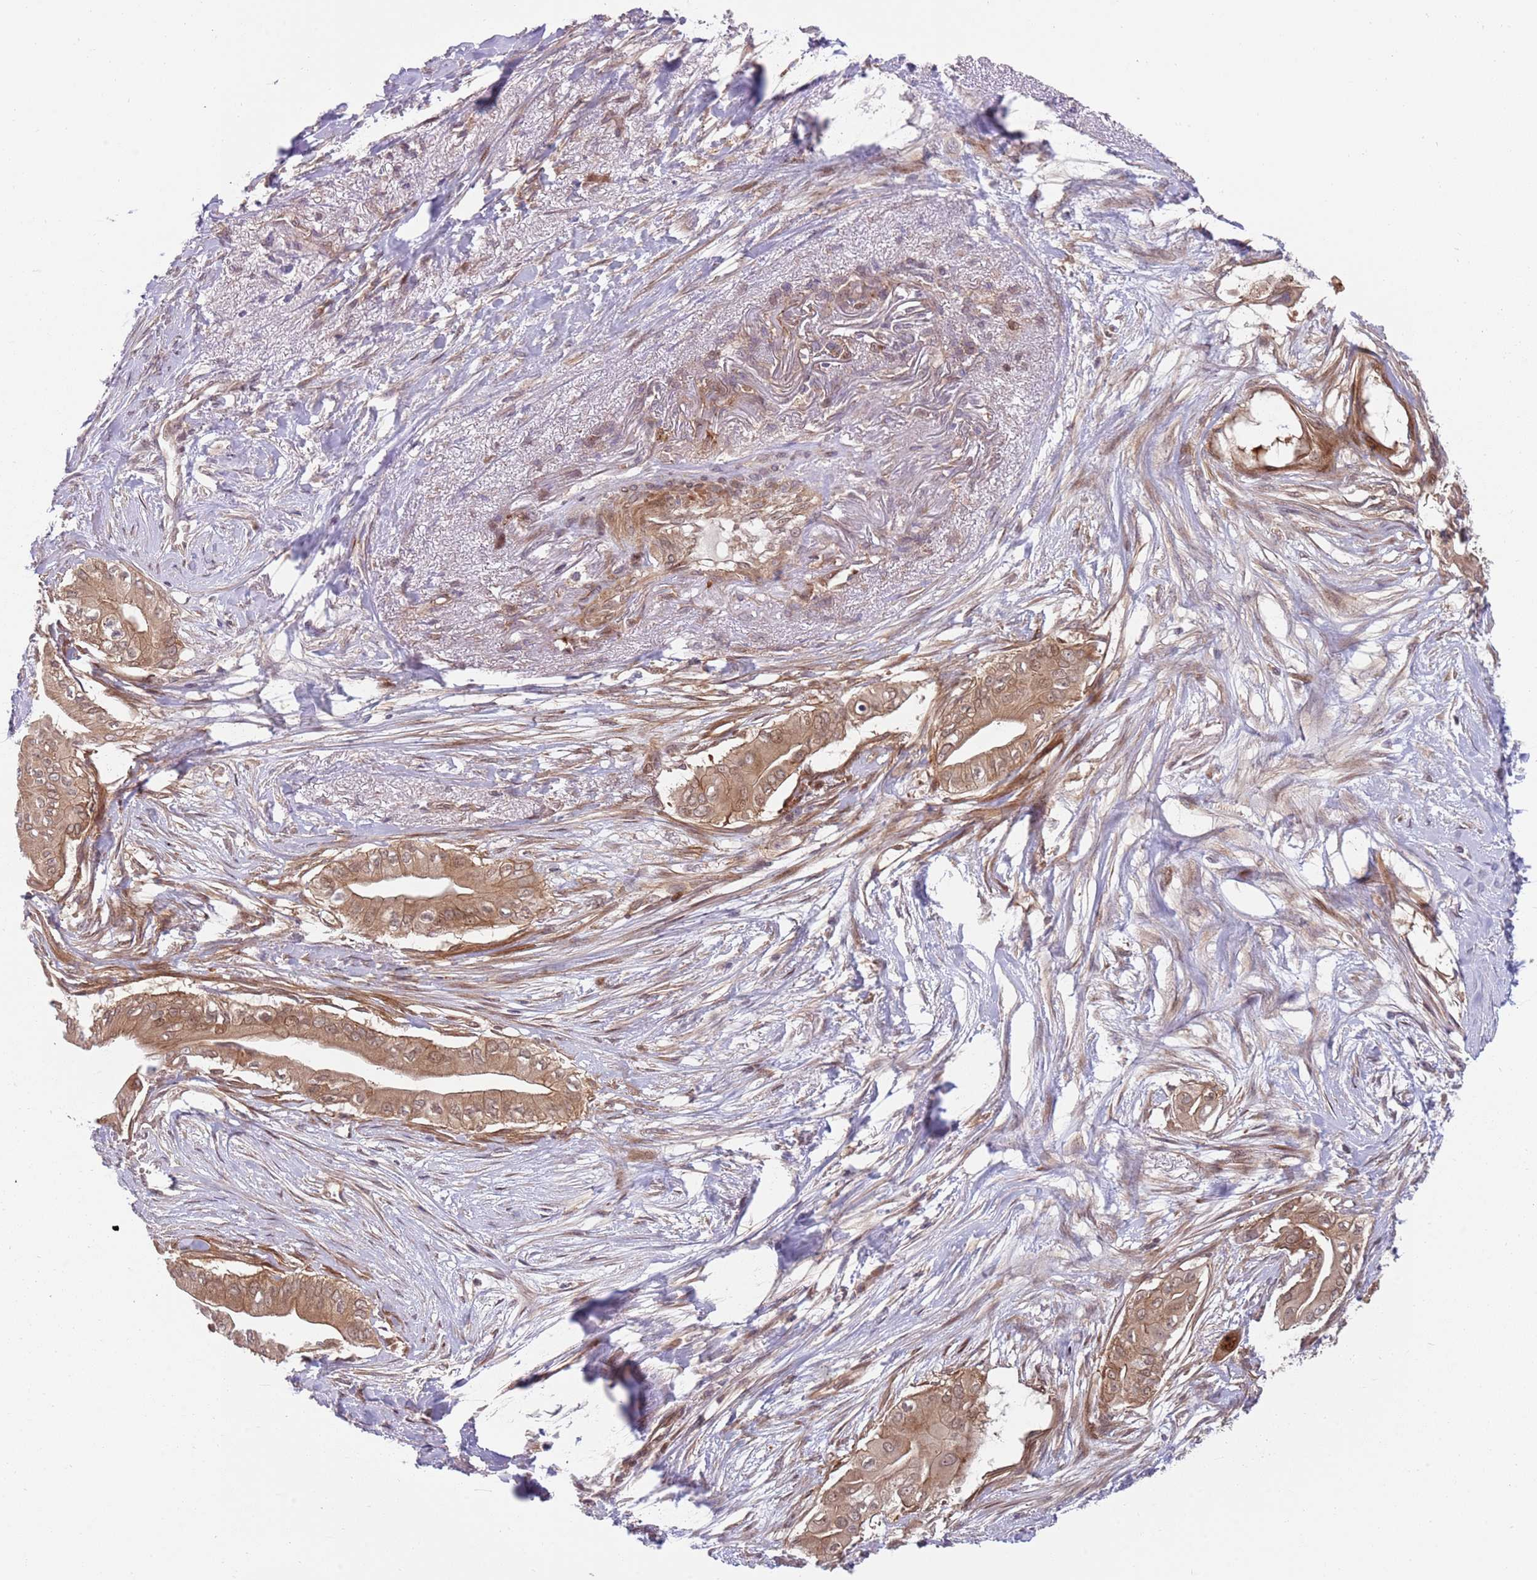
{"staining": {"intensity": "moderate", "quantity": ">75%", "location": "cytoplasmic/membranous,nuclear"}, "tissue": "pancreatic cancer", "cell_type": "Tumor cells", "image_type": "cancer", "snomed": [{"axis": "morphology", "description": "Adenocarcinoma, NOS"}, {"axis": "topography", "description": "Pancreas"}], "caption": "Immunohistochemistry image of pancreatic cancer (adenocarcinoma) stained for a protein (brown), which reveals medium levels of moderate cytoplasmic/membranous and nuclear expression in about >75% of tumor cells.", "gene": "GGA1", "patient": {"sex": "male", "age": 71}}